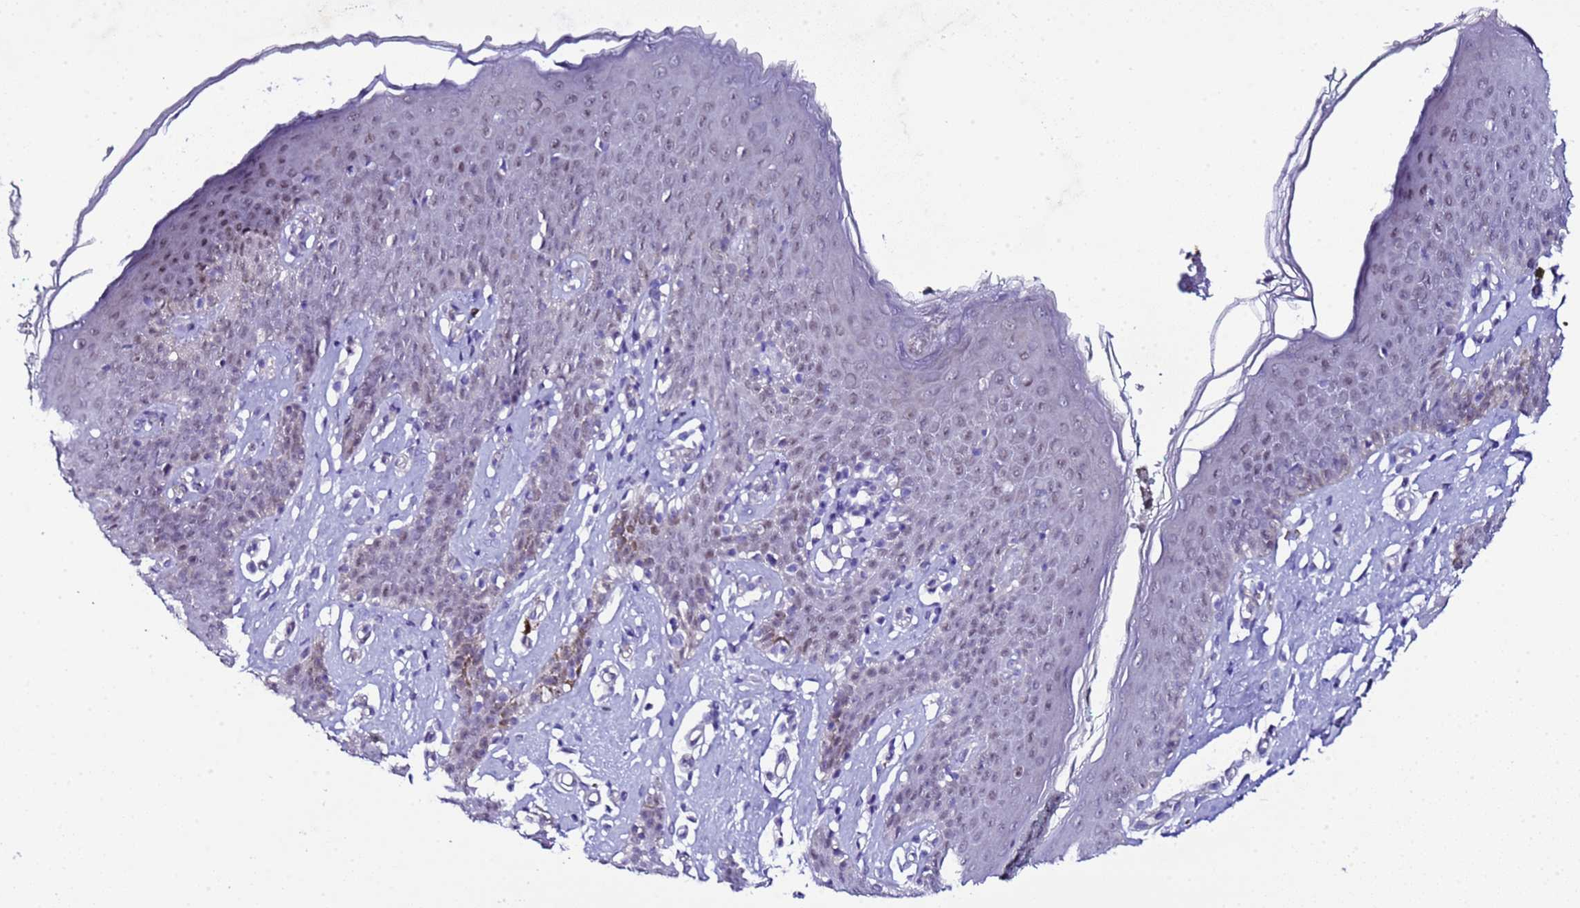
{"staining": {"intensity": "moderate", "quantity": "25%-75%", "location": "nuclear"}, "tissue": "skin", "cell_type": "Epidermal cells", "image_type": "normal", "snomed": [{"axis": "morphology", "description": "Normal tissue, NOS"}, {"axis": "topography", "description": "Vulva"}], "caption": "A brown stain shows moderate nuclear staining of a protein in epidermal cells of normal human skin.", "gene": "BCL7A", "patient": {"sex": "female", "age": 66}}